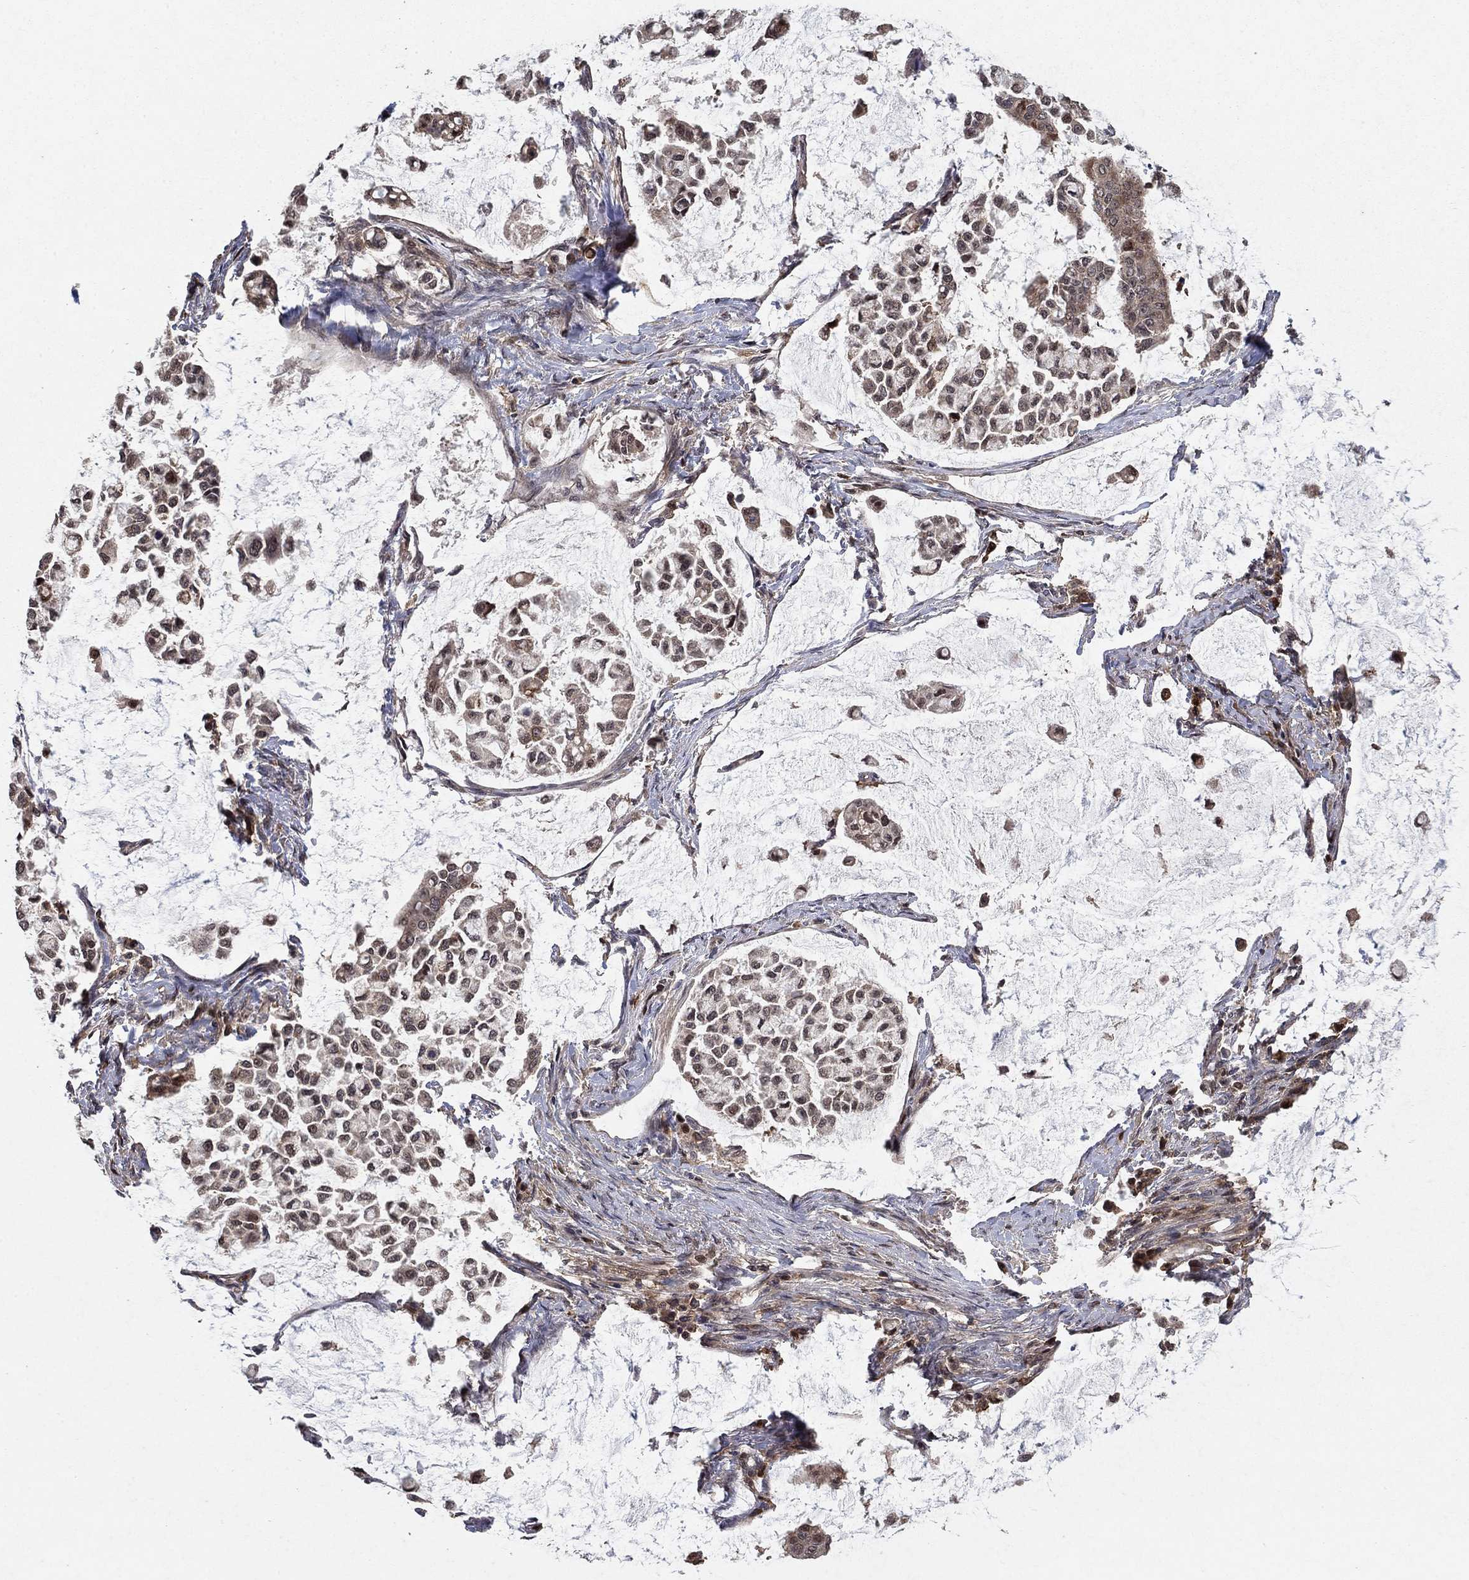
{"staining": {"intensity": "strong", "quantity": "25%-75%", "location": "cytoplasmic/membranous"}, "tissue": "stomach cancer", "cell_type": "Tumor cells", "image_type": "cancer", "snomed": [{"axis": "morphology", "description": "Adenocarcinoma, NOS"}, {"axis": "topography", "description": "Stomach"}], "caption": "The immunohistochemical stain shows strong cytoplasmic/membranous positivity in tumor cells of adenocarcinoma (stomach) tissue.", "gene": "CCDC66", "patient": {"sex": "male", "age": 82}}